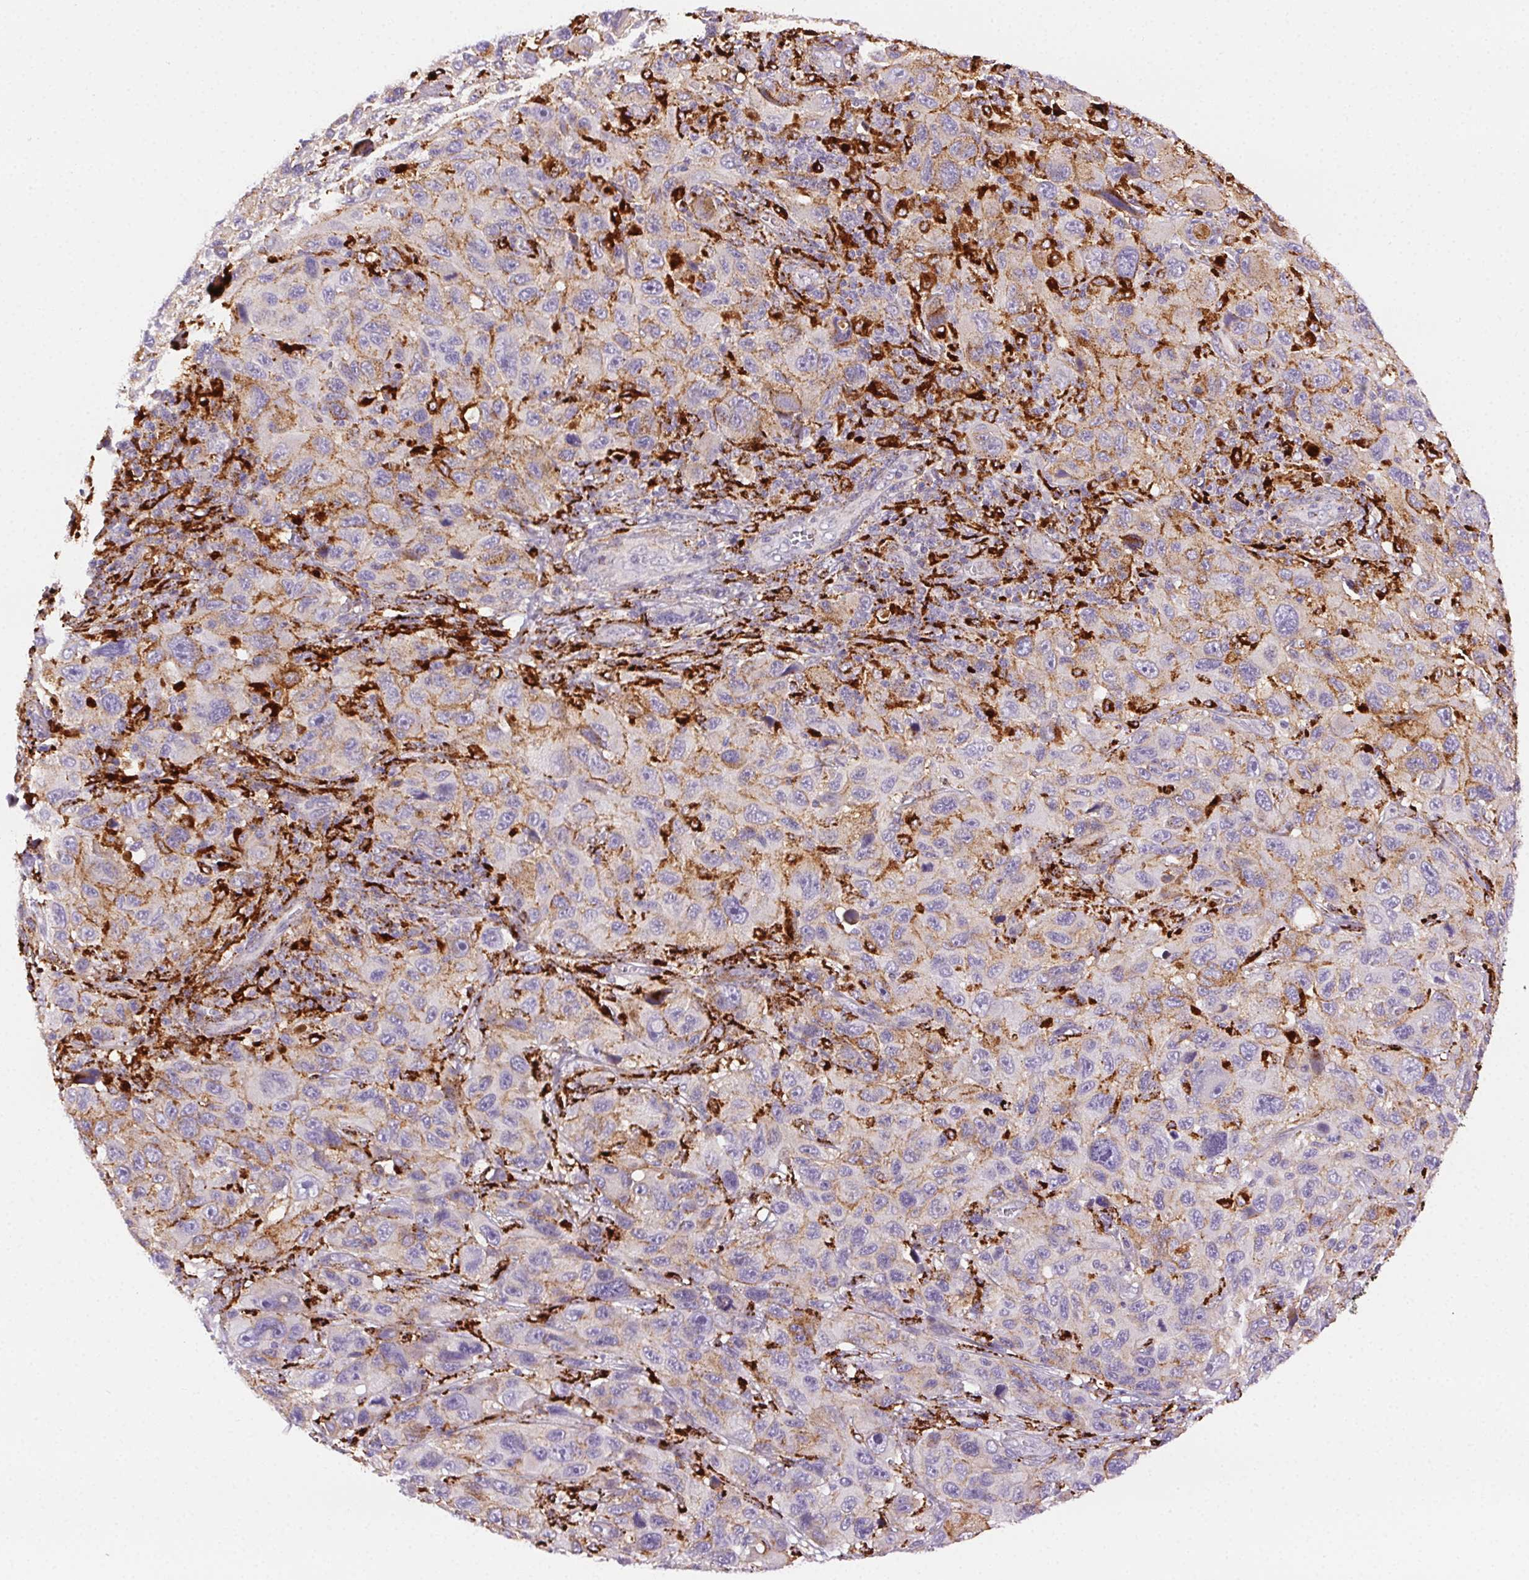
{"staining": {"intensity": "weak", "quantity": "<25%", "location": "cytoplasmic/membranous"}, "tissue": "melanoma", "cell_type": "Tumor cells", "image_type": "cancer", "snomed": [{"axis": "morphology", "description": "Malignant melanoma, NOS"}, {"axis": "topography", "description": "Skin"}], "caption": "High power microscopy image of an immunohistochemistry (IHC) photomicrograph of malignant melanoma, revealing no significant staining in tumor cells.", "gene": "SCPEP1", "patient": {"sex": "male", "age": 53}}